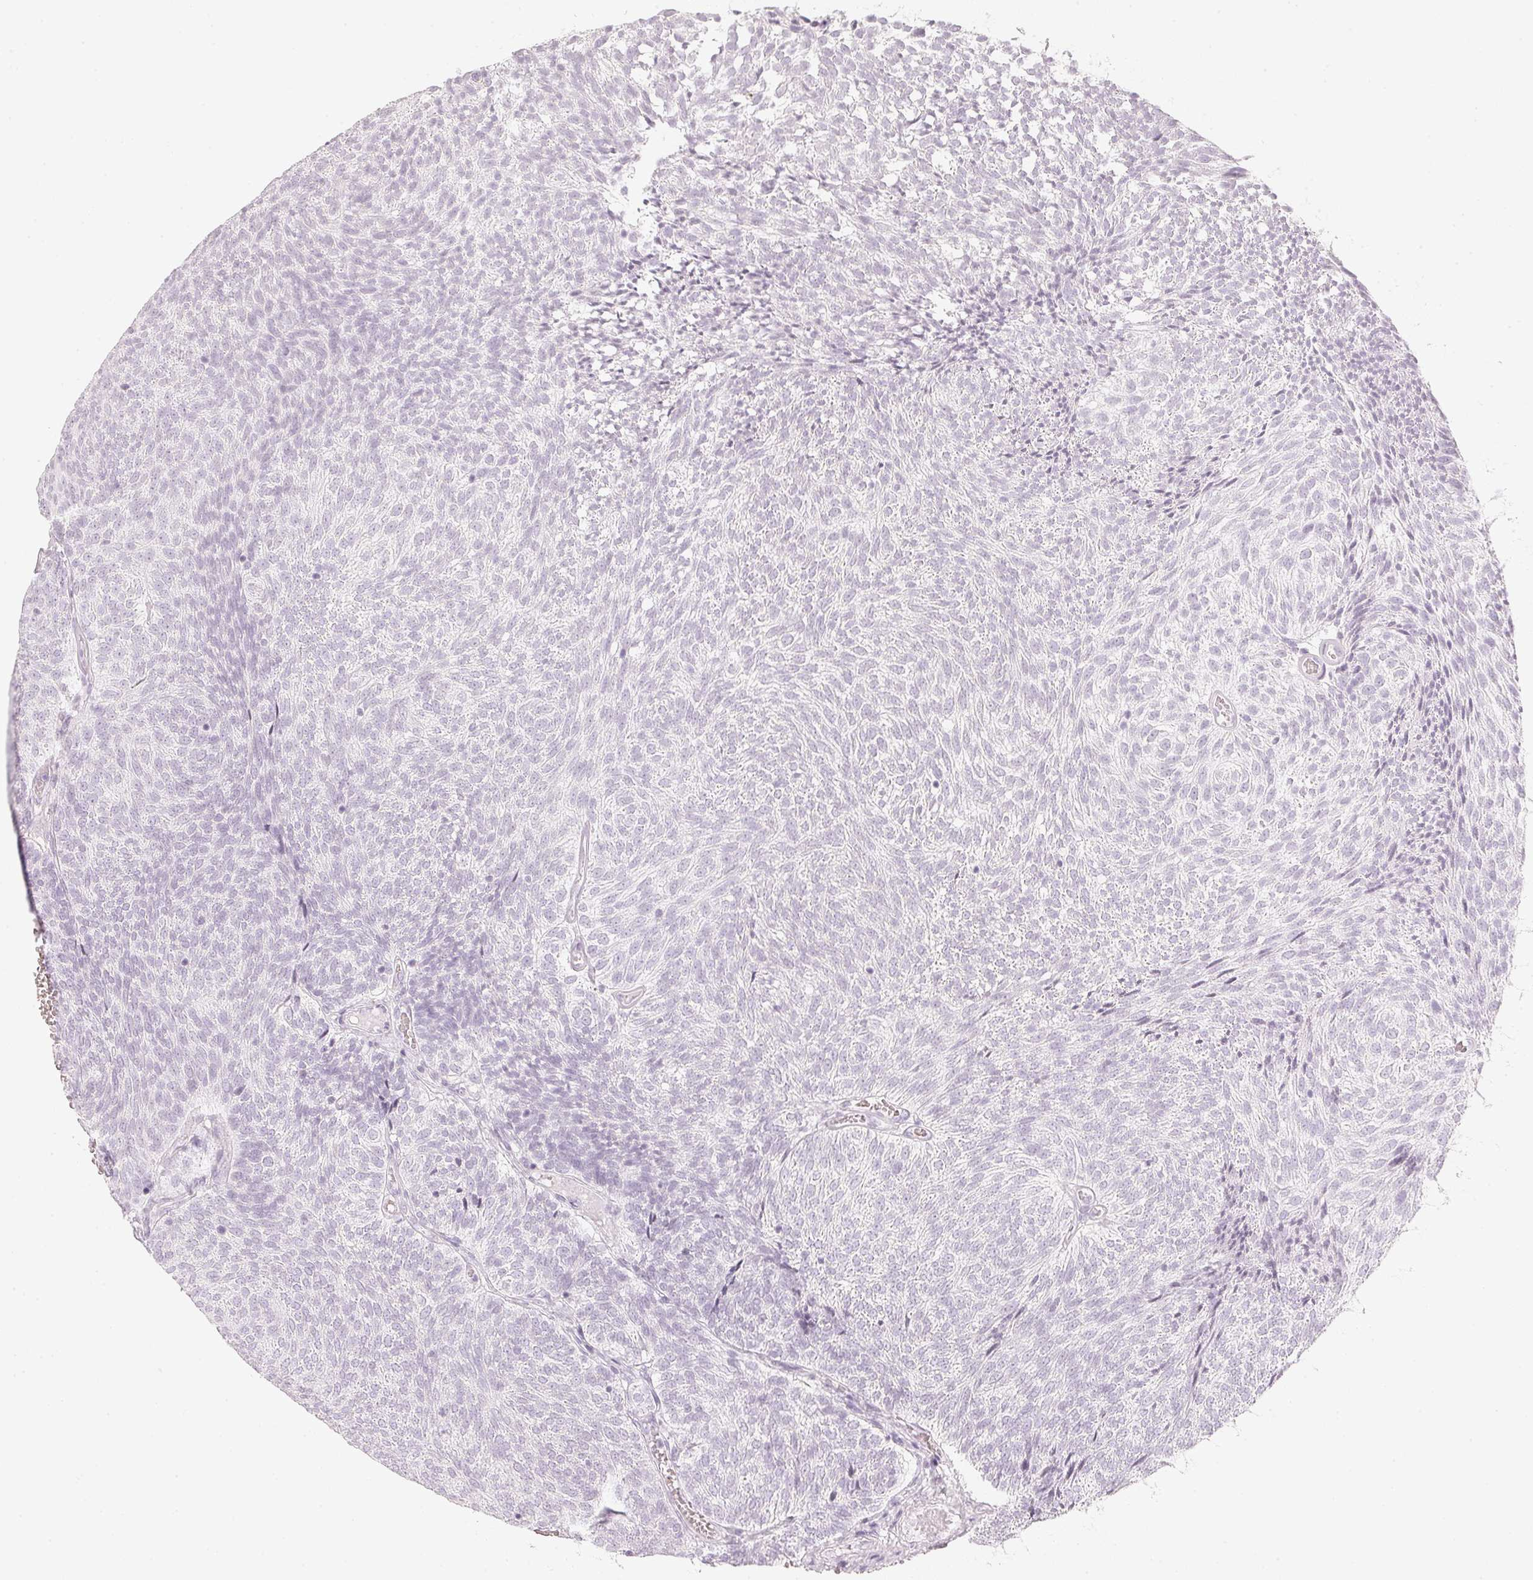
{"staining": {"intensity": "negative", "quantity": "none", "location": "none"}, "tissue": "urothelial cancer", "cell_type": "Tumor cells", "image_type": "cancer", "snomed": [{"axis": "morphology", "description": "Urothelial carcinoma, Low grade"}, {"axis": "topography", "description": "Urinary bladder"}], "caption": "Immunohistochemical staining of human urothelial cancer reveals no significant expression in tumor cells. (DAB (3,3'-diaminobenzidine) immunohistochemistry (IHC), high magnification).", "gene": "SLC22A8", "patient": {"sex": "male", "age": 77}}